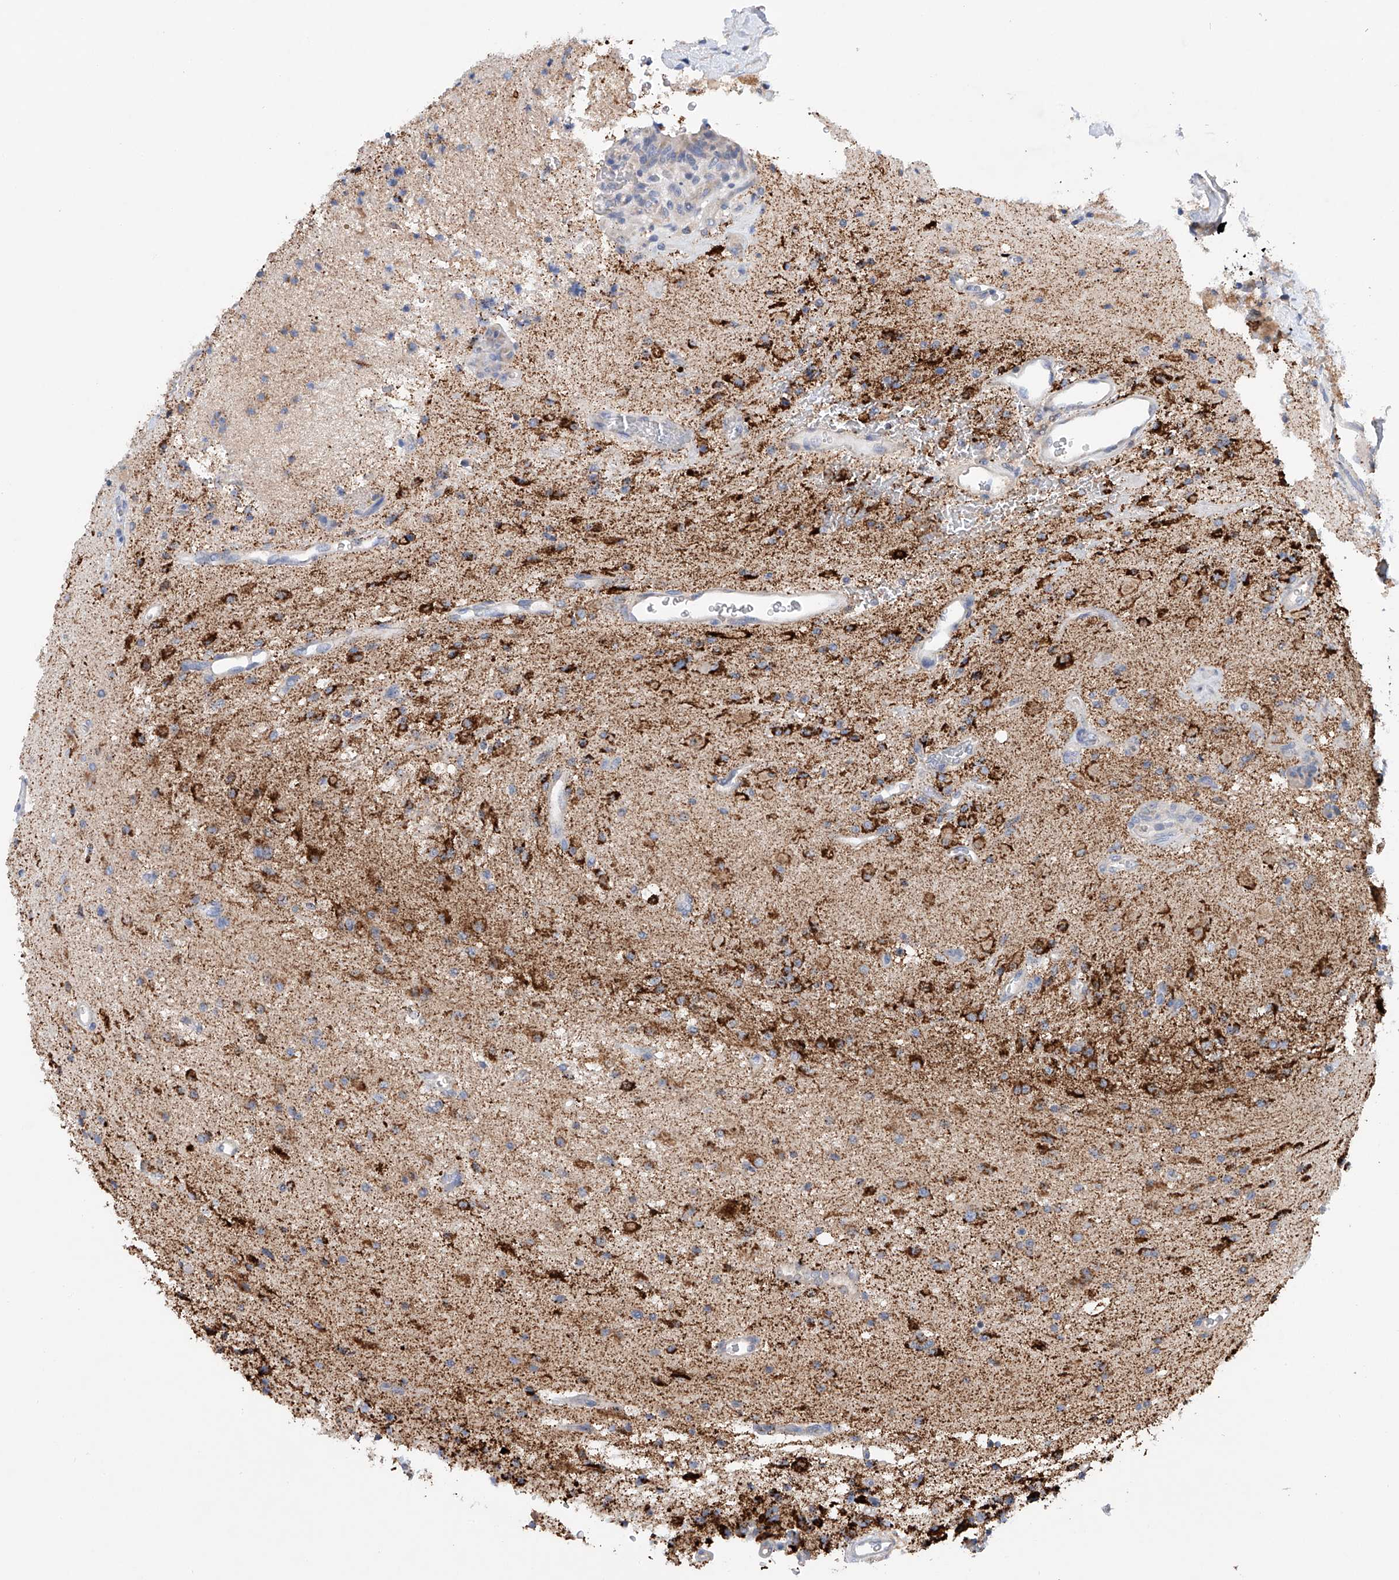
{"staining": {"intensity": "strong", "quantity": ">75%", "location": "cytoplasmic/membranous"}, "tissue": "glioma", "cell_type": "Tumor cells", "image_type": "cancer", "snomed": [{"axis": "morphology", "description": "Glioma, malignant, High grade"}, {"axis": "topography", "description": "Brain"}], "caption": "A histopathology image of malignant glioma (high-grade) stained for a protein reveals strong cytoplasmic/membranous brown staining in tumor cells. The staining was performed using DAB to visualize the protein expression in brown, while the nuclei were stained in blue with hematoxylin (Magnification: 20x).", "gene": "GPC4", "patient": {"sex": "male", "age": 34}}